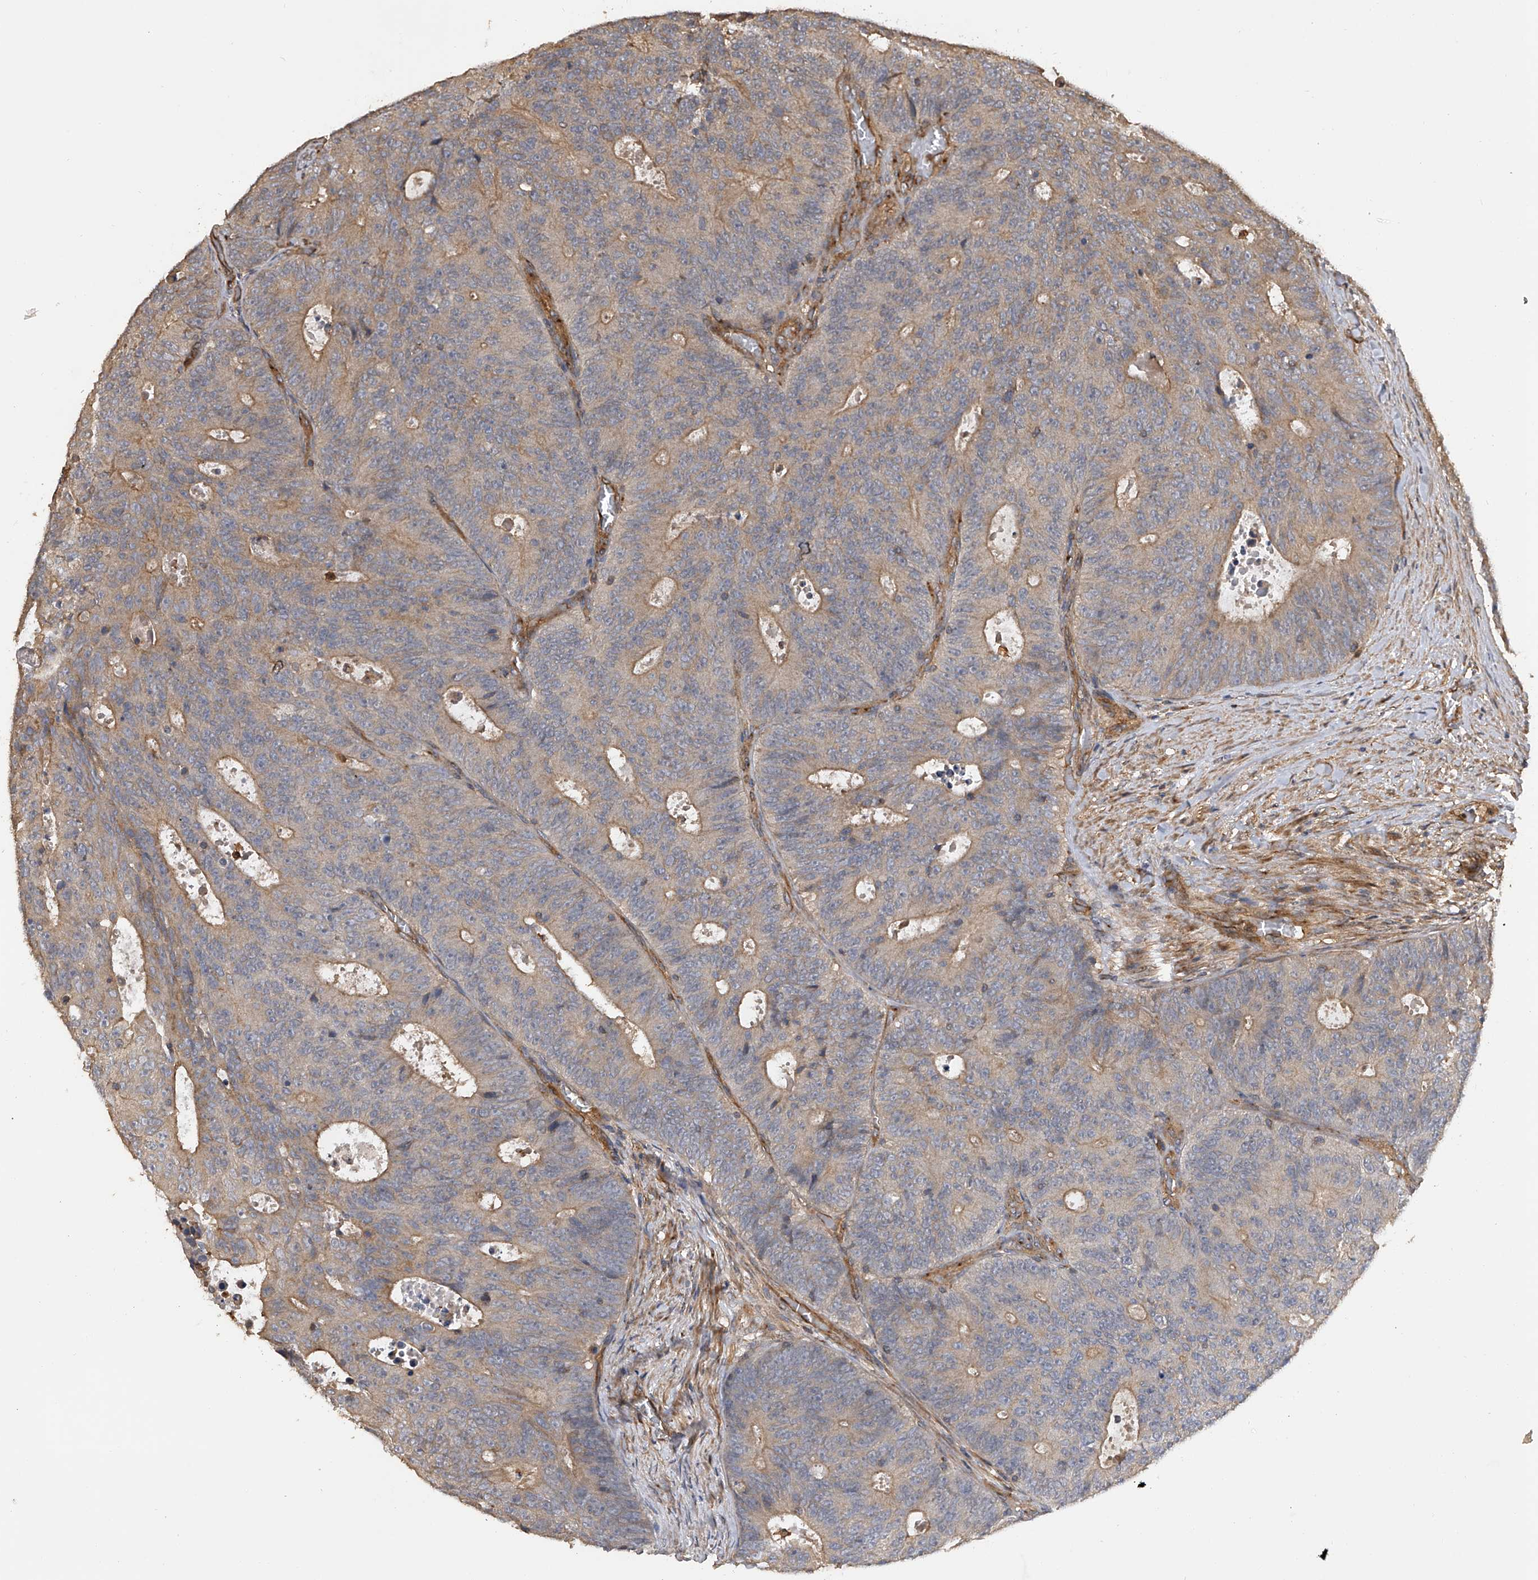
{"staining": {"intensity": "moderate", "quantity": "<25%", "location": "cytoplasmic/membranous"}, "tissue": "colorectal cancer", "cell_type": "Tumor cells", "image_type": "cancer", "snomed": [{"axis": "morphology", "description": "Adenocarcinoma, NOS"}, {"axis": "topography", "description": "Colon"}], "caption": "An immunohistochemistry photomicrograph of neoplastic tissue is shown. Protein staining in brown labels moderate cytoplasmic/membranous positivity in colorectal adenocarcinoma within tumor cells.", "gene": "PTPRA", "patient": {"sex": "male", "age": 87}}